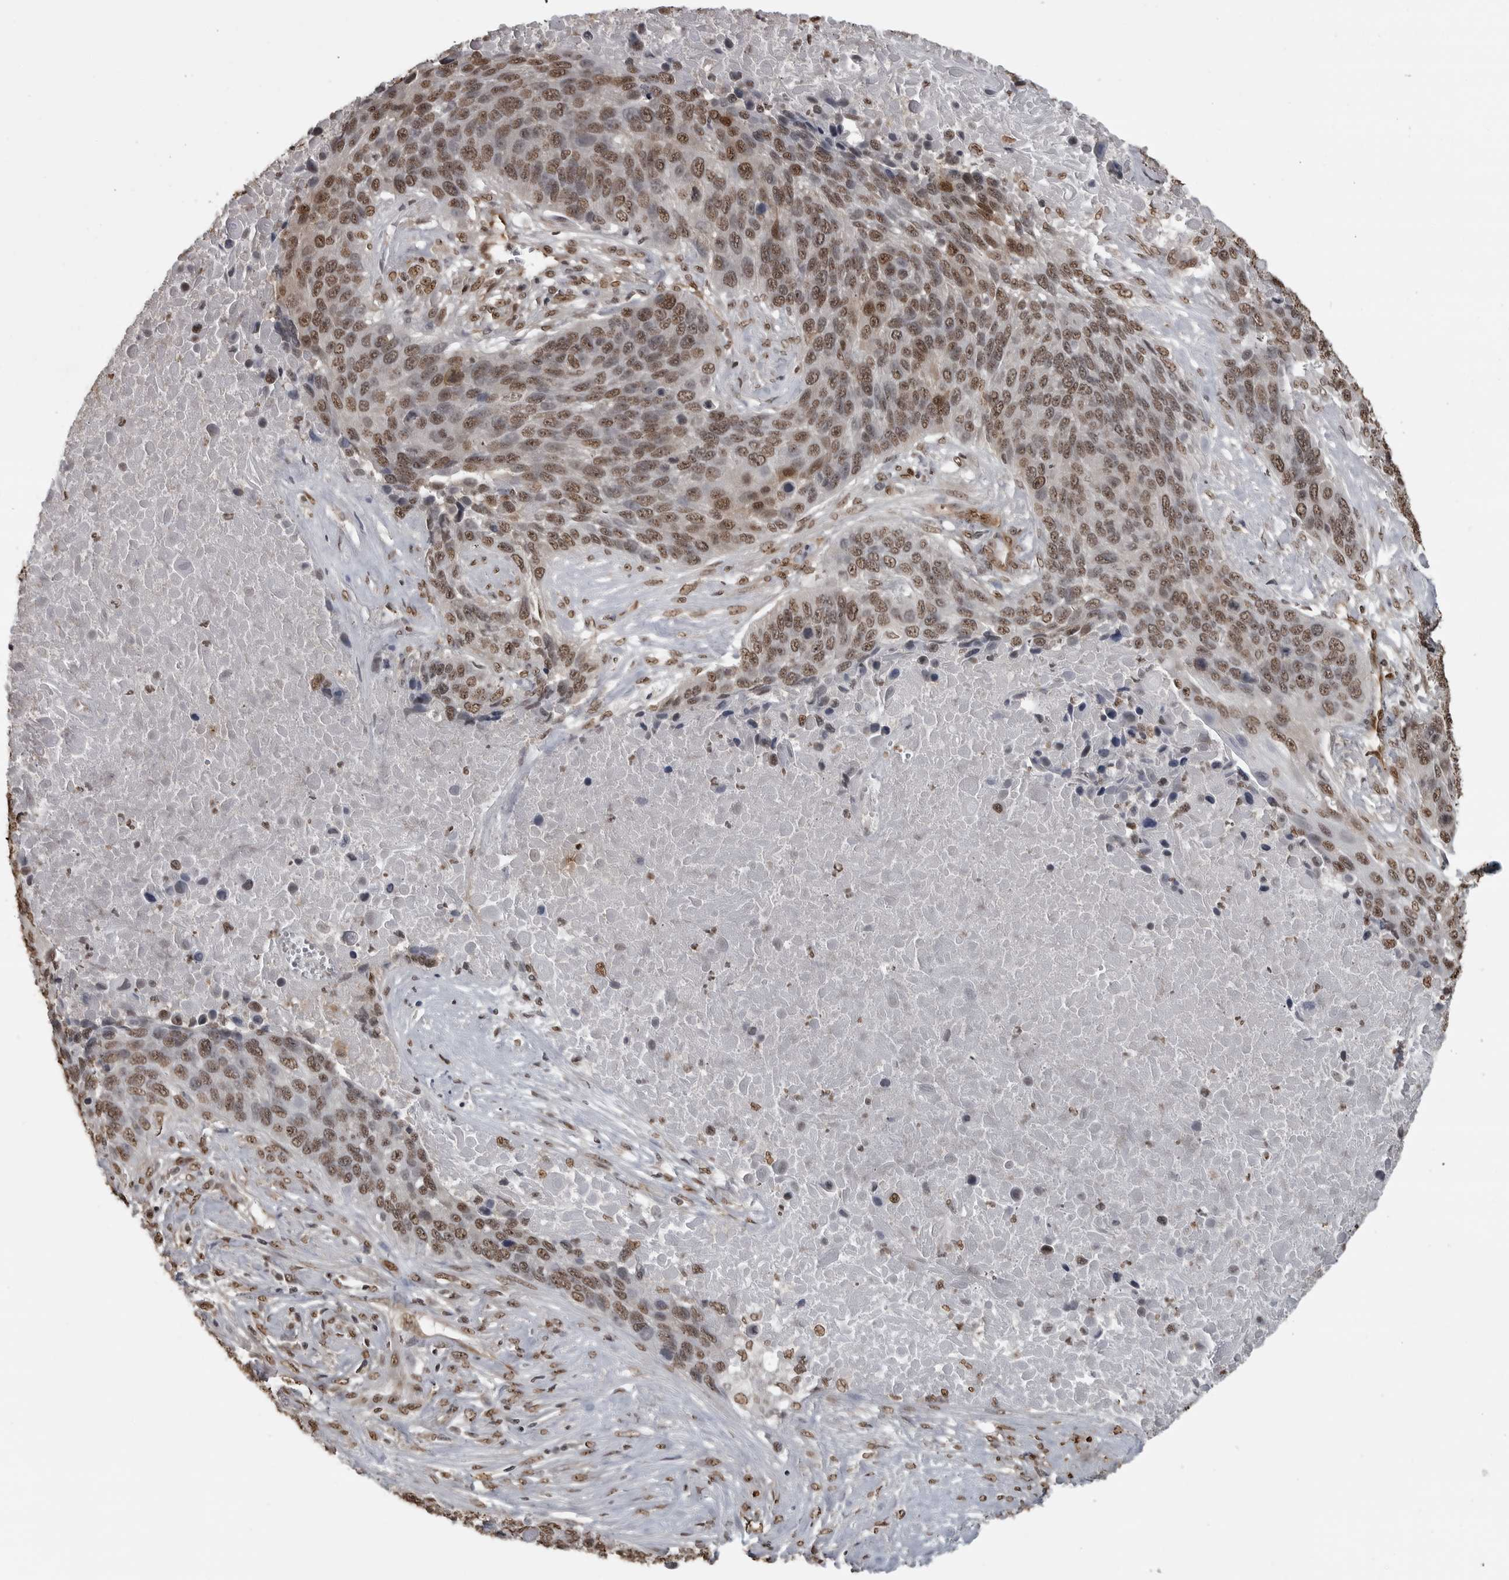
{"staining": {"intensity": "moderate", "quantity": ">75%", "location": "nuclear"}, "tissue": "lung cancer", "cell_type": "Tumor cells", "image_type": "cancer", "snomed": [{"axis": "morphology", "description": "Squamous cell carcinoma, NOS"}, {"axis": "topography", "description": "Lung"}], "caption": "Lung cancer stained with immunohistochemistry displays moderate nuclear expression in about >75% of tumor cells.", "gene": "SMAD2", "patient": {"sex": "male", "age": 66}}